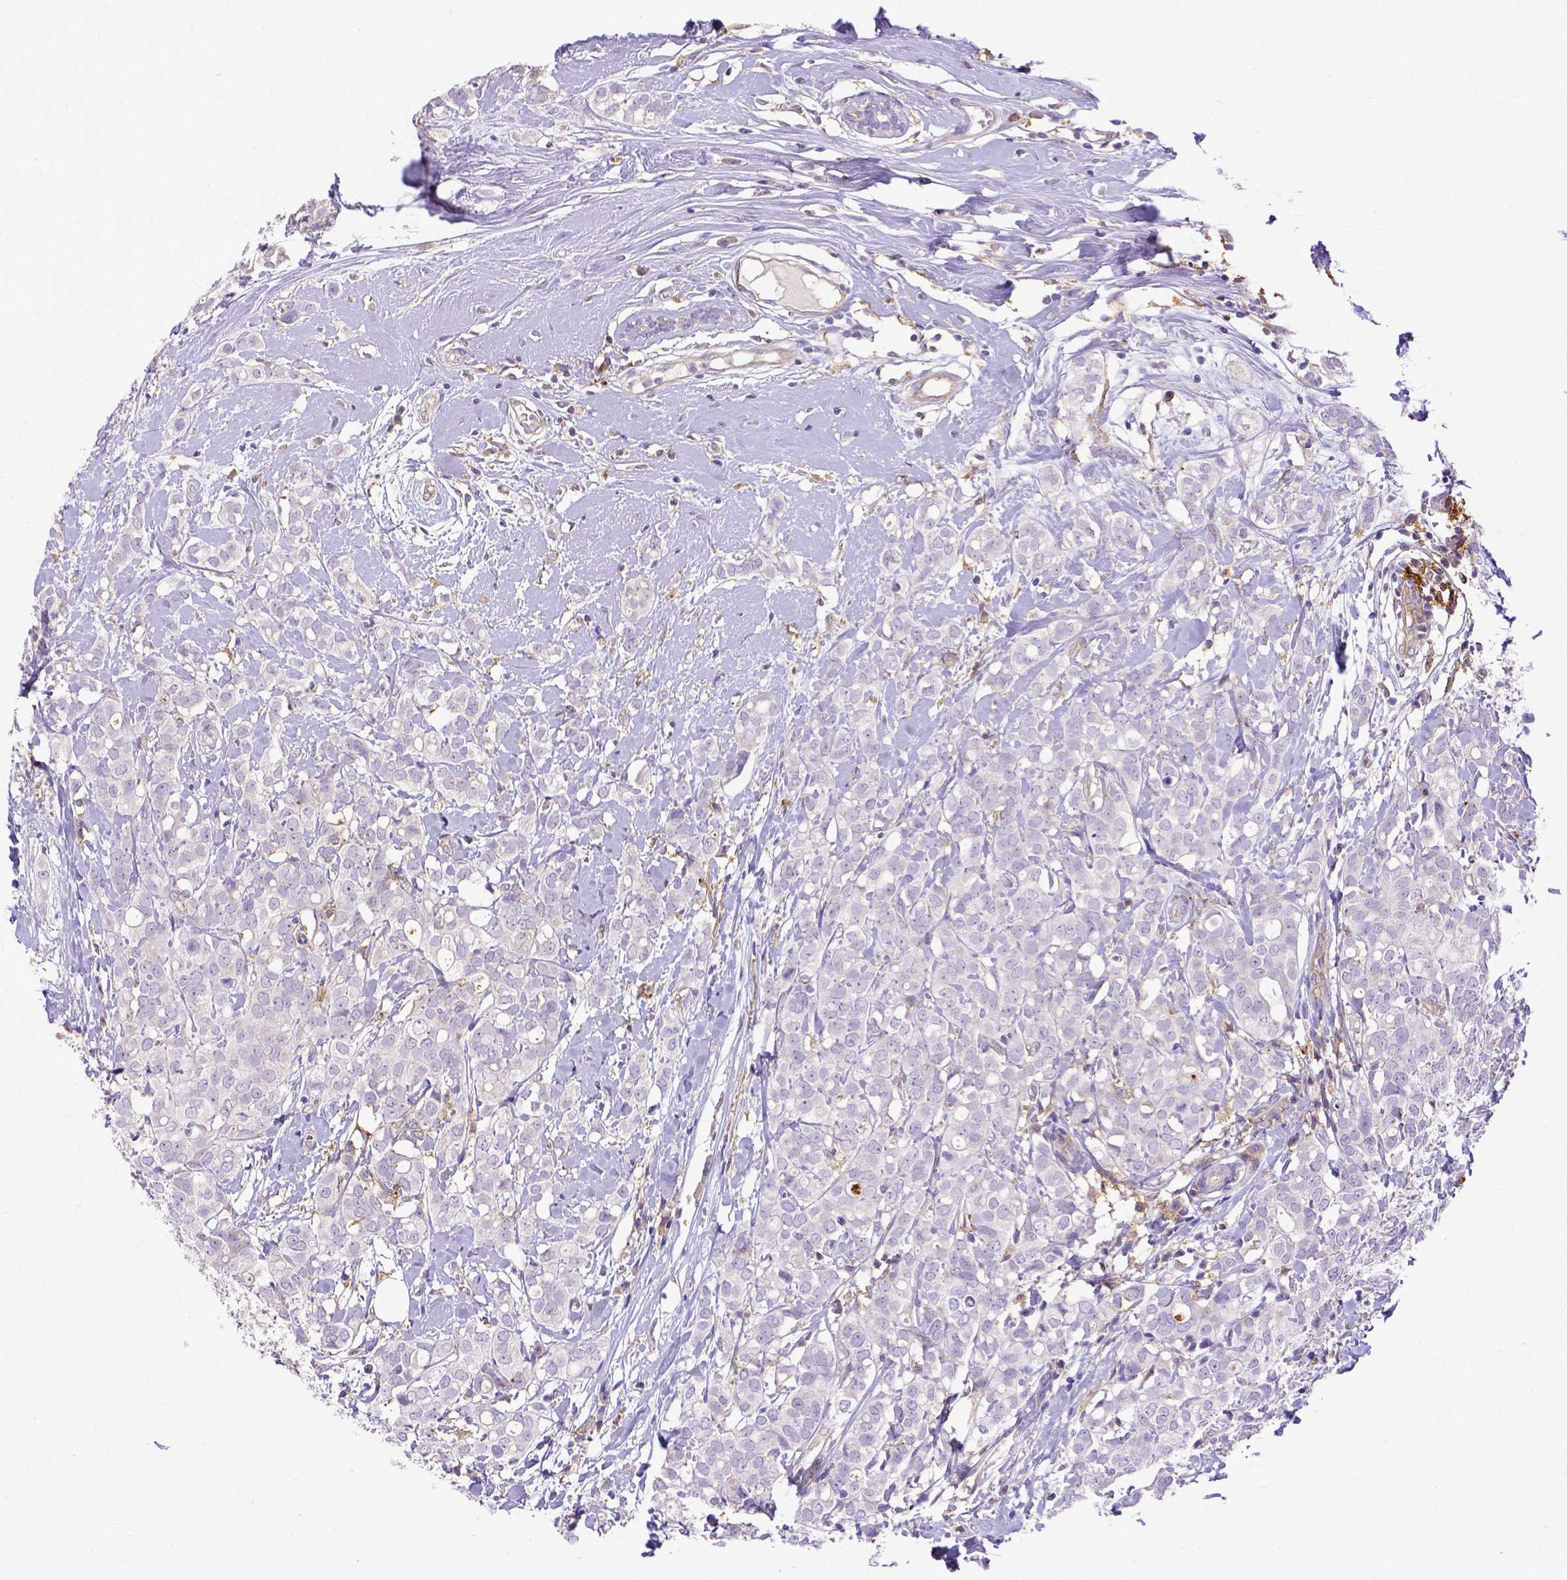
{"staining": {"intensity": "negative", "quantity": "none", "location": "none"}, "tissue": "breast cancer", "cell_type": "Tumor cells", "image_type": "cancer", "snomed": [{"axis": "morphology", "description": "Duct carcinoma"}, {"axis": "topography", "description": "Breast"}], "caption": "IHC of breast cancer displays no staining in tumor cells. Brightfield microscopy of IHC stained with DAB (brown) and hematoxylin (blue), captured at high magnification.", "gene": "CD40", "patient": {"sex": "female", "age": 40}}